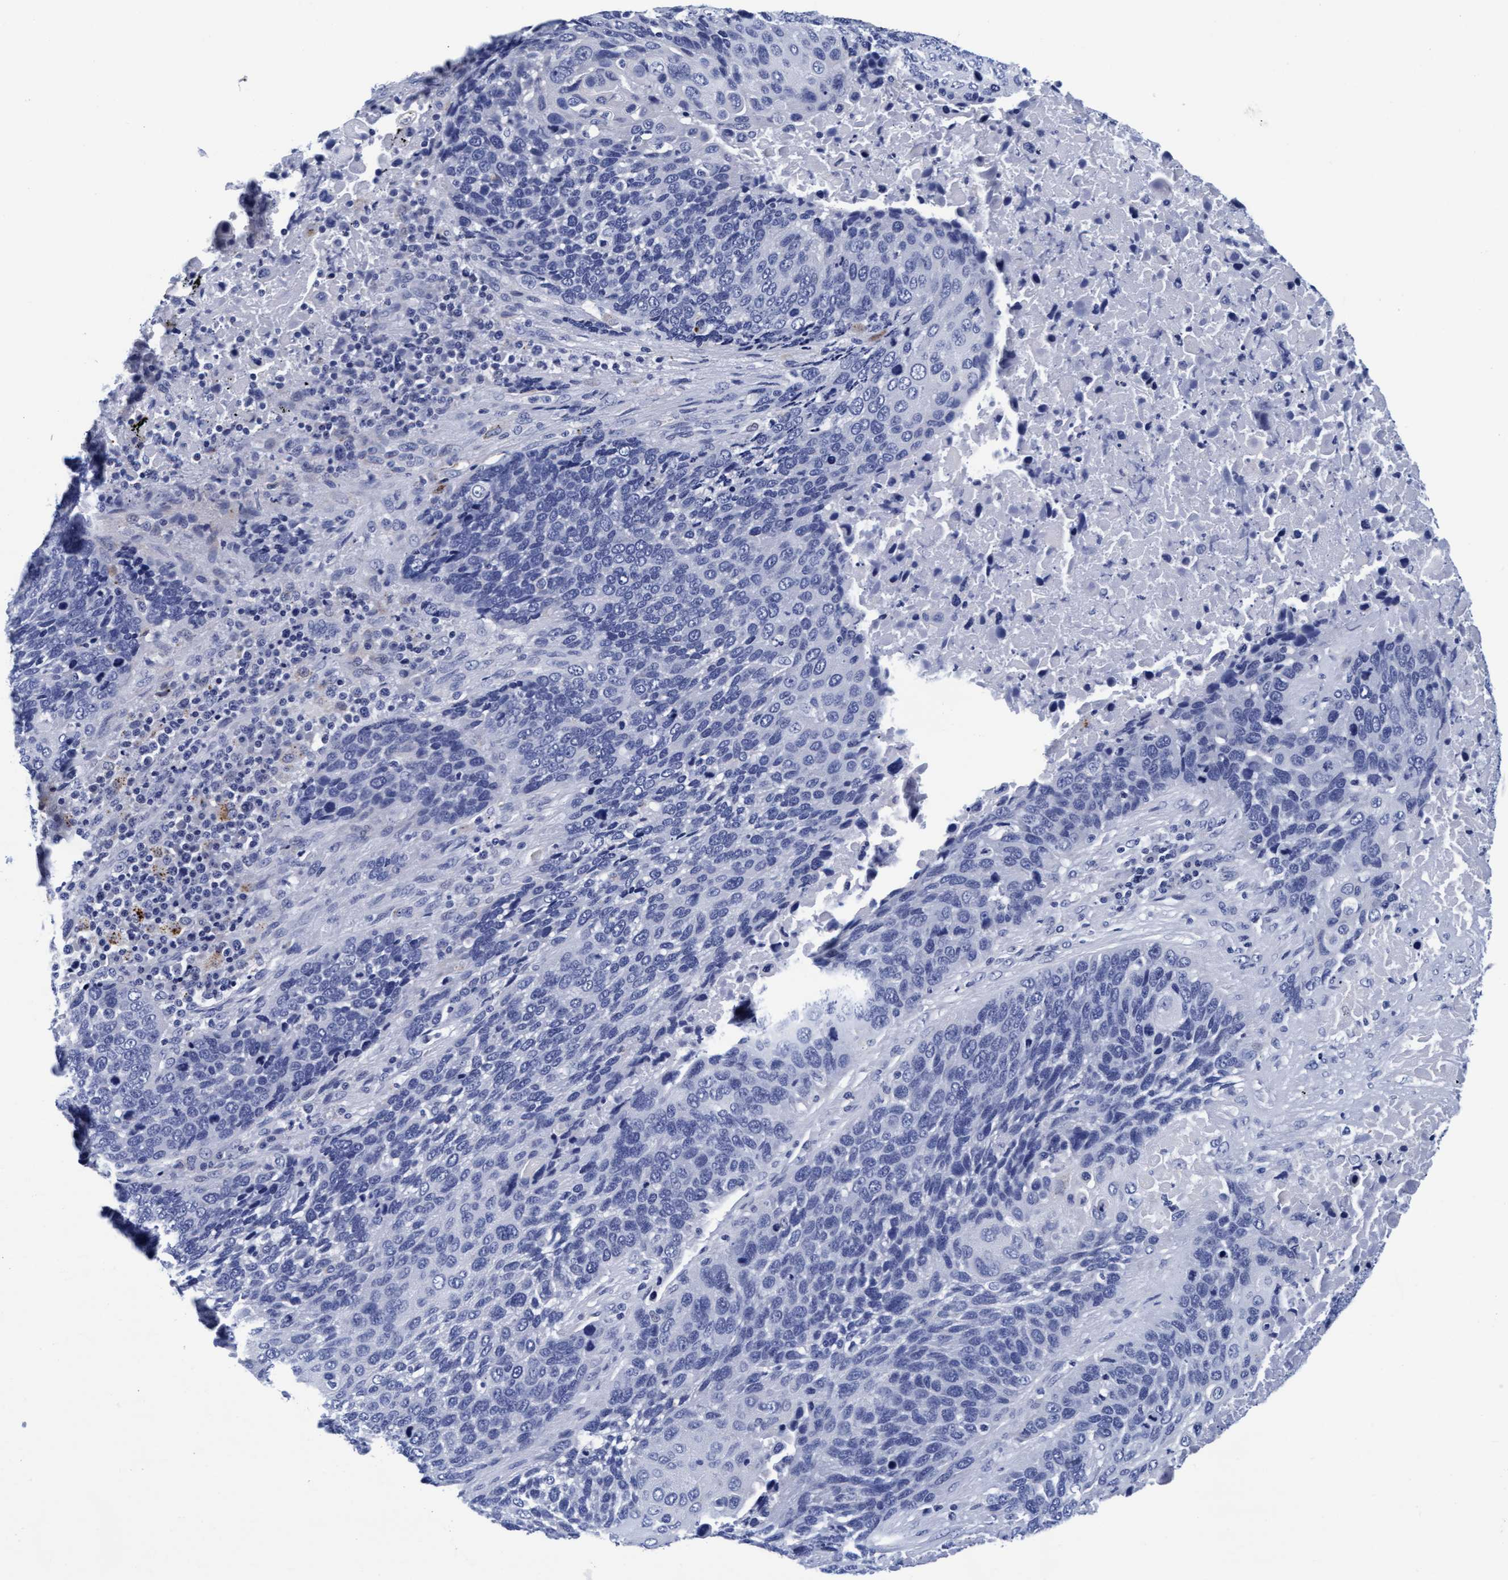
{"staining": {"intensity": "negative", "quantity": "none", "location": "none"}, "tissue": "lung cancer", "cell_type": "Tumor cells", "image_type": "cancer", "snomed": [{"axis": "morphology", "description": "Squamous cell carcinoma, NOS"}, {"axis": "topography", "description": "Lung"}], "caption": "Histopathology image shows no protein positivity in tumor cells of lung squamous cell carcinoma tissue. The staining was performed using DAB to visualize the protein expression in brown, while the nuclei were stained in blue with hematoxylin (Magnification: 20x).", "gene": "ARSG", "patient": {"sex": "male", "age": 66}}